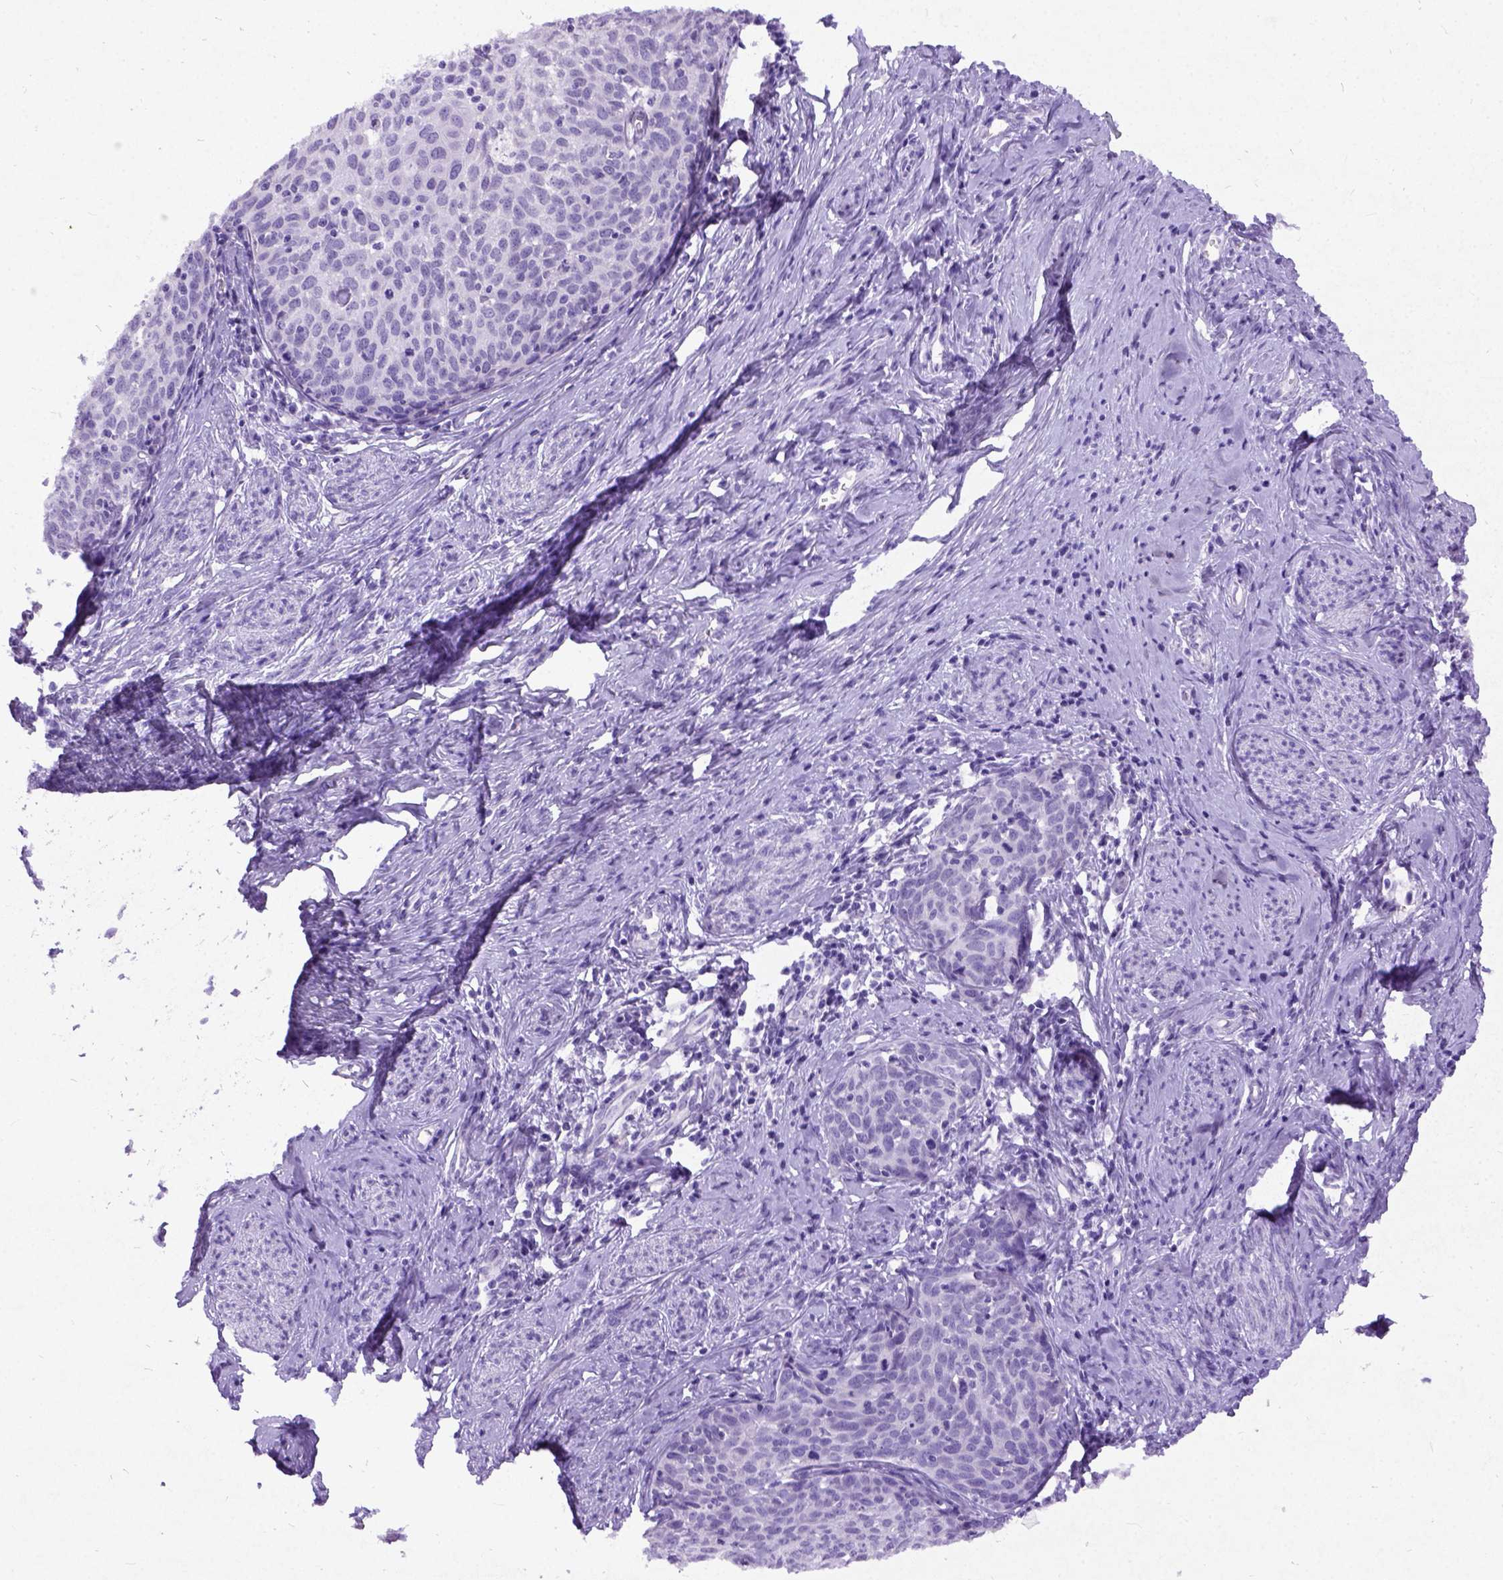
{"staining": {"intensity": "negative", "quantity": "none", "location": "none"}, "tissue": "cervical cancer", "cell_type": "Tumor cells", "image_type": "cancer", "snomed": [{"axis": "morphology", "description": "Squamous cell carcinoma, NOS"}, {"axis": "topography", "description": "Cervix"}], "caption": "Tumor cells show no significant staining in cervical cancer. (Brightfield microscopy of DAB immunohistochemistry (IHC) at high magnification).", "gene": "NEUROD4", "patient": {"sex": "female", "age": 62}}